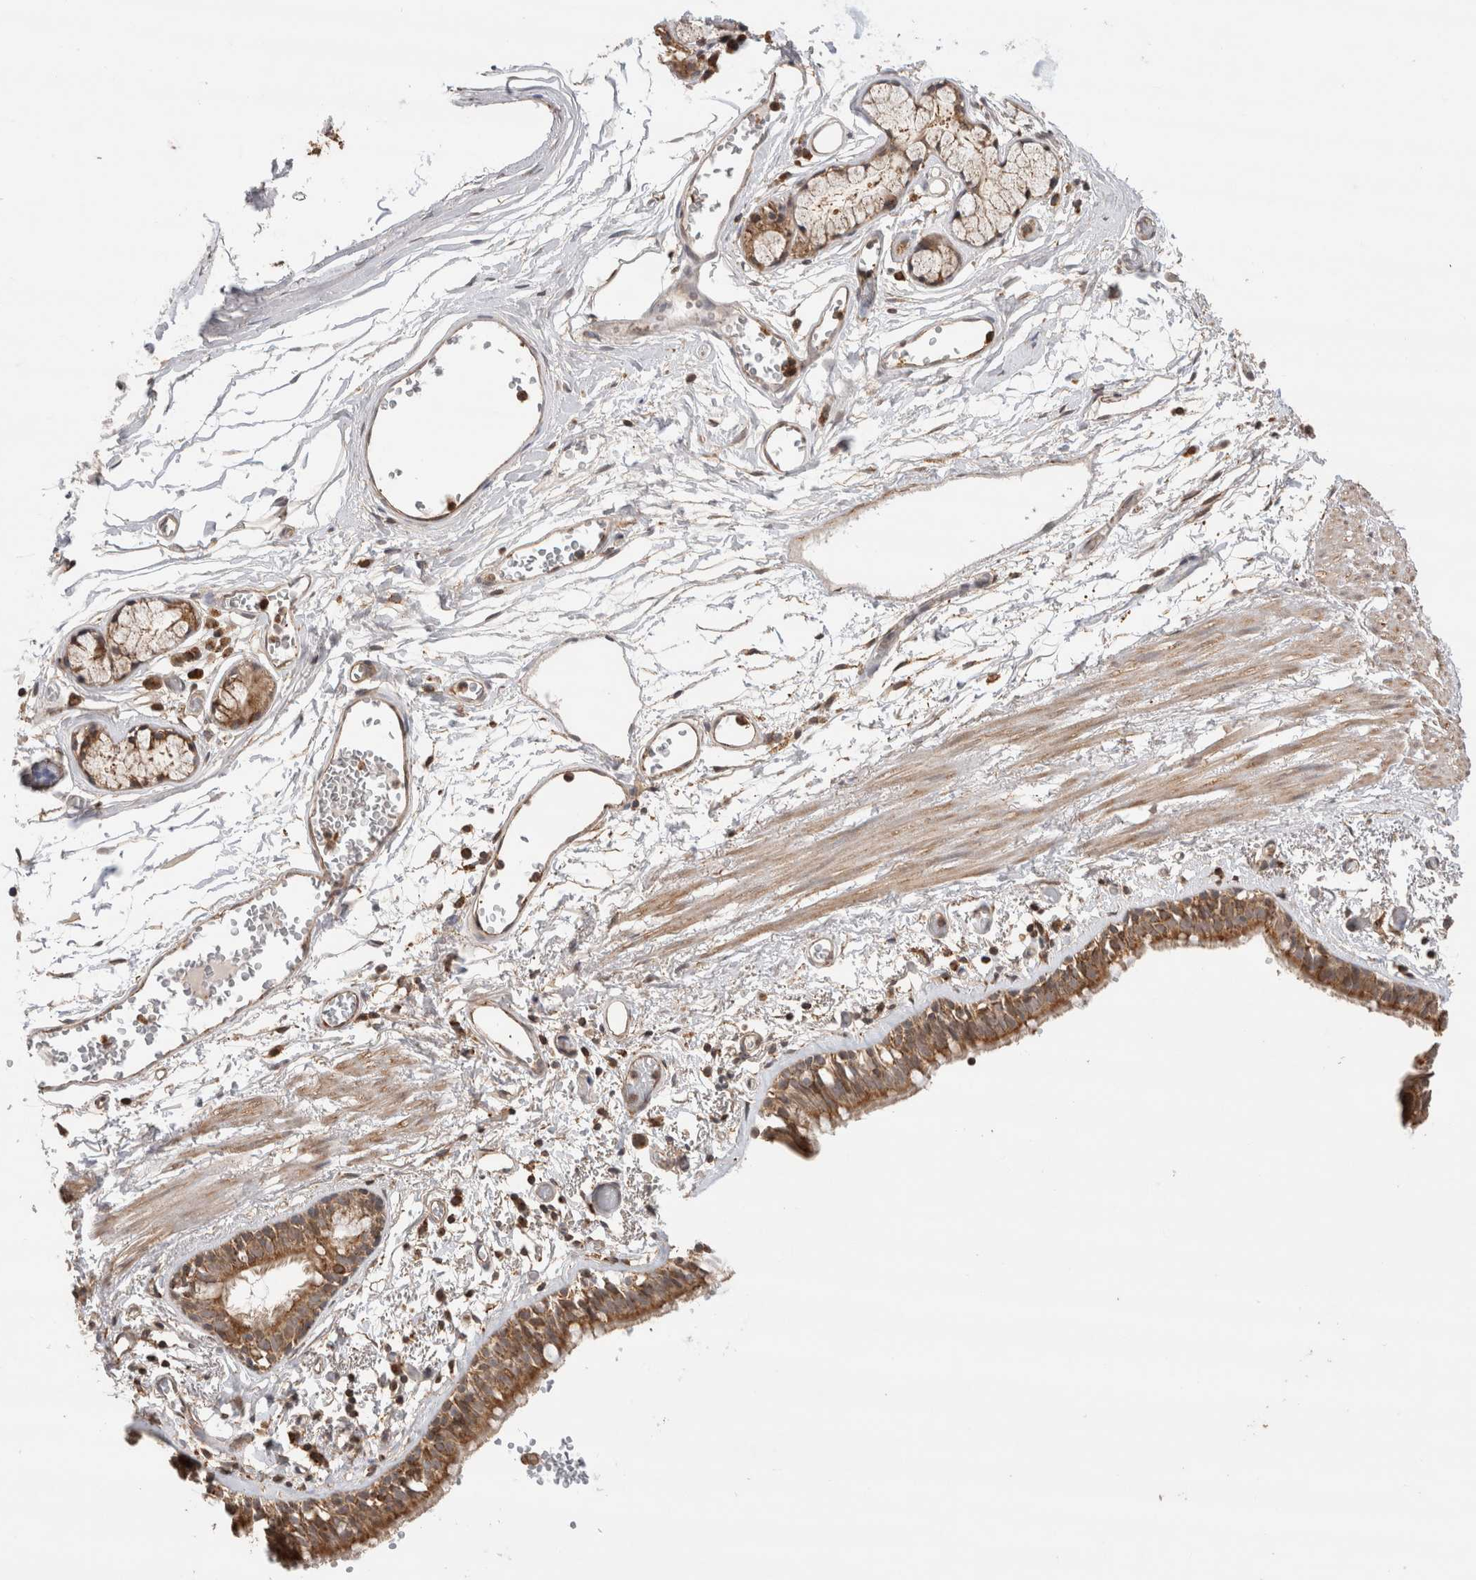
{"staining": {"intensity": "moderate", "quantity": ">75%", "location": "cytoplasmic/membranous"}, "tissue": "bronchus", "cell_type": "Respiratory epithelial cells", "image_type": "normal", "snomed": [{"axis": "morphology", "description": "Normal tissue, NOS"}, {"axis": "topography", "description": "Bronchus"}, {"axis": "topography", "description": "Lung"}], "caption": "Bronchus stained with immunohistochemistry reveals moderate cytoplasmic/membranous expression in approximately >75% of respiratory epithelial cells.", "gene": "IMMP2L", "patient": {"sex": "male", "age": 56}}